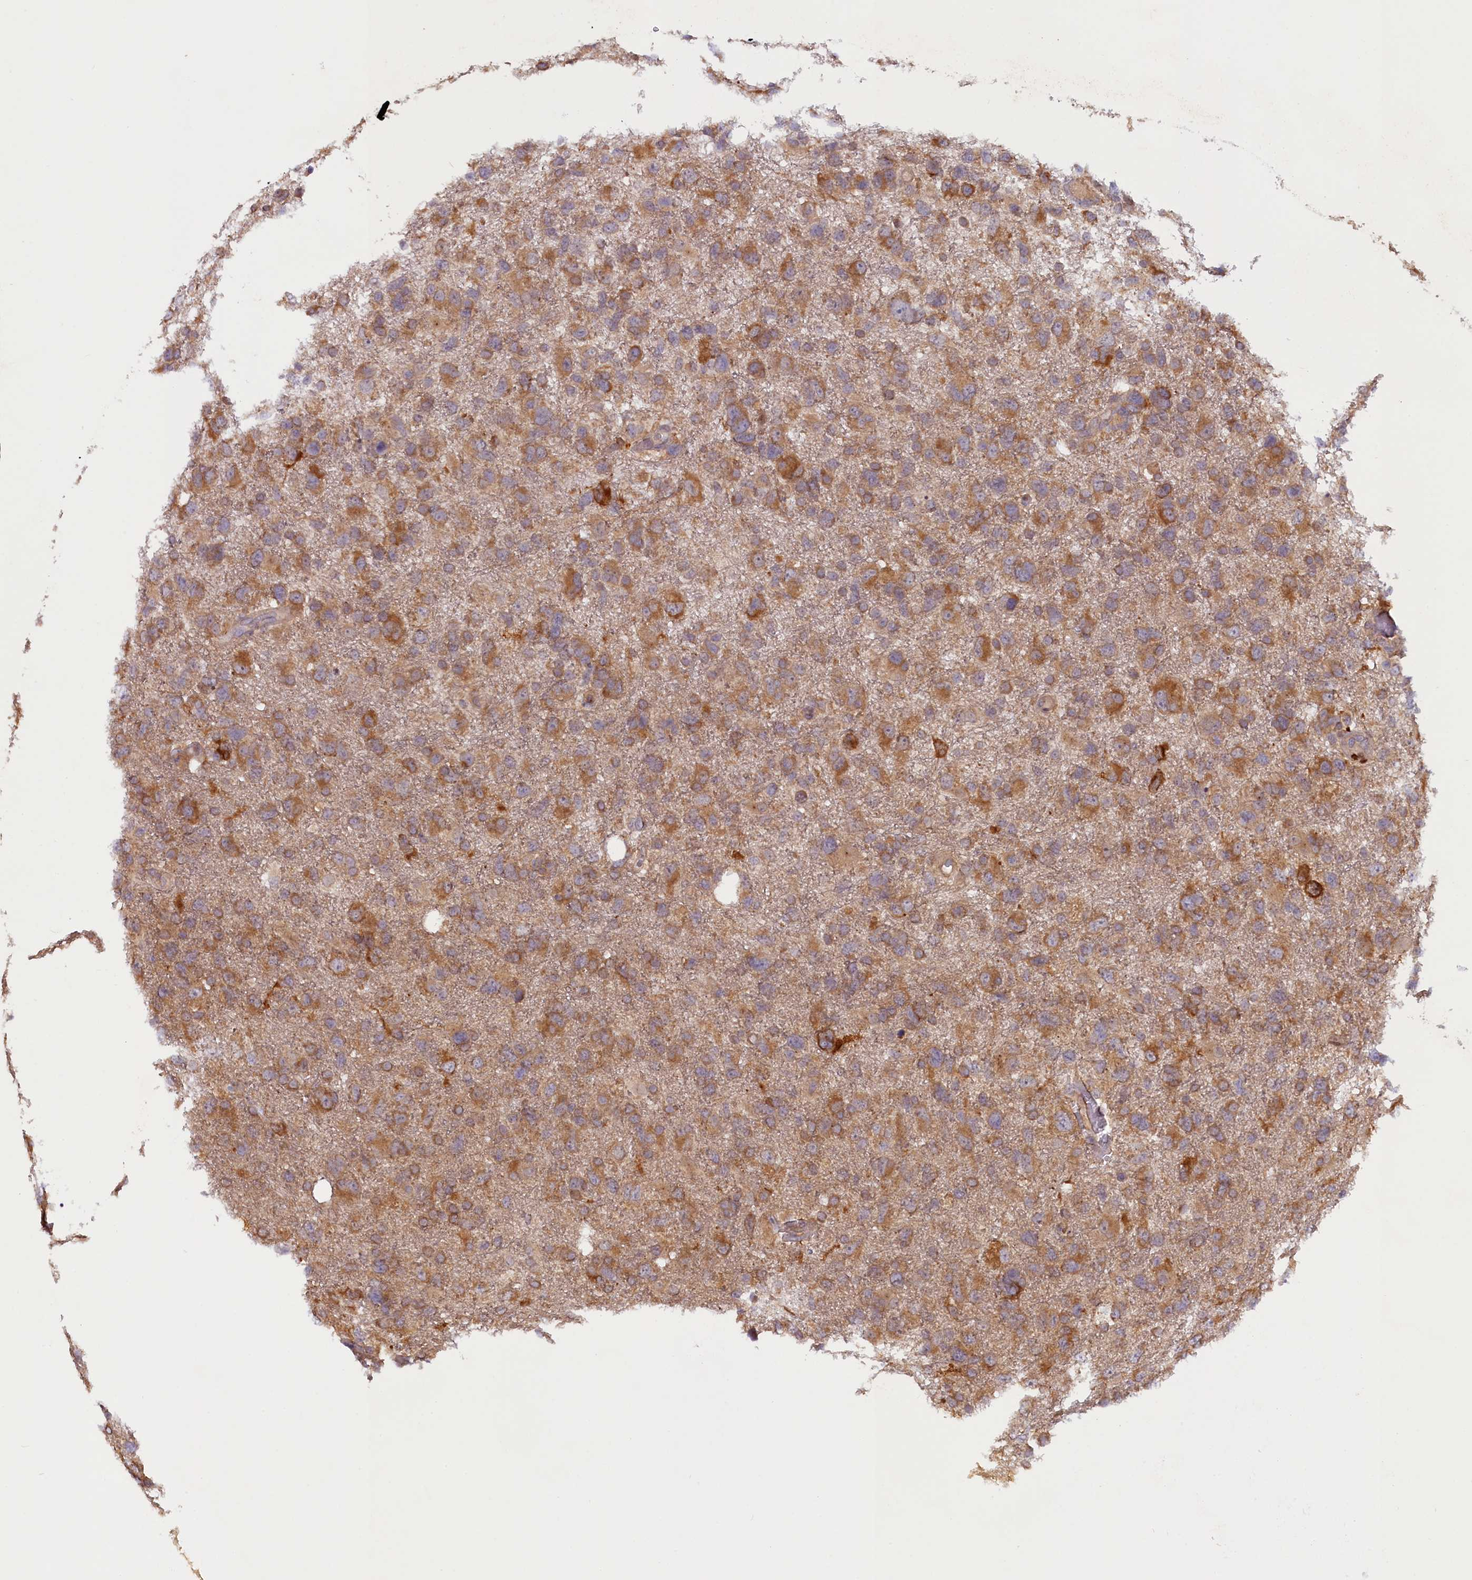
{"staining": {"intensity": "moderate", "quantity": ">75%", "location": "cytoplasmic/membranous"}, "tissue": "glioma", "cell_type": "Tumor cells", "image_type": "cancer", "snomed": [{"axis": "morphology", "description": "Glioma, malignant, High grade"}, {"axis": "topography", "description": "Brain"}], "caption": "A brown stain labels moderate cytoplasmic/membranous staining of a protein in malignant high-grade glioma tumor cells.", "gene": "CCDC9B", "patient": {"sex": "male", "age": 61}}